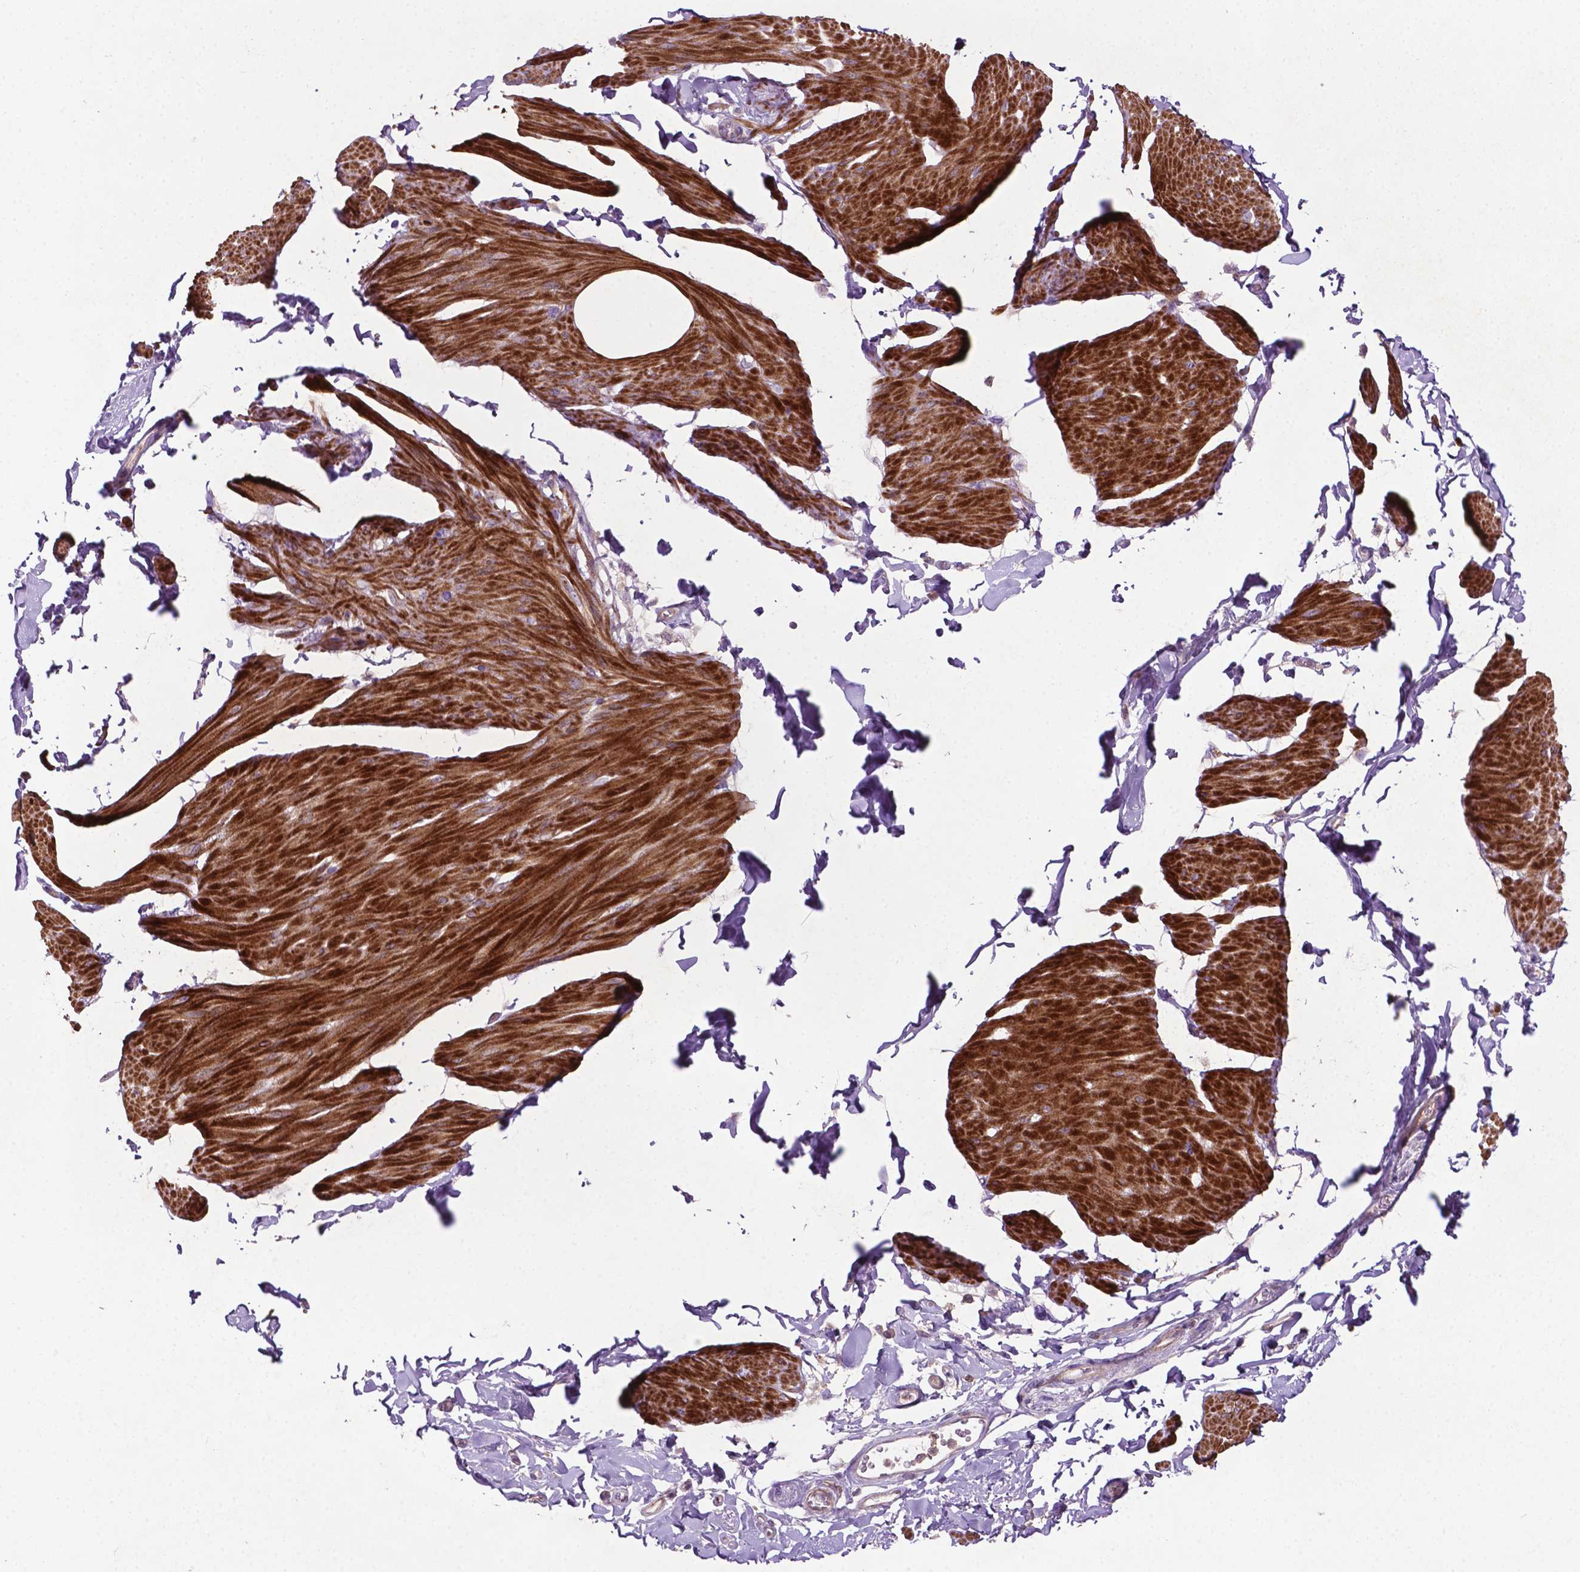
{"staining": {"intensity": "strong", "quantity": ">75%", "location": "cytoplasmic/membranous"}, "tissue": "smooth muscle", "cell_type": "Smooth muscle cells", "image_type": "normal", "snomed": [{"axis": "morphology", "description": "Normal tissue, NOS"}, {"axis": "topography", "description": "Adipose tissue"}, {"axis": "topography", "description": "Smooth muscle"}, {"axis": "topography", "description": "Peripheral nerve tissue"}], "caption": "The immunohistochemical stain shows strong cytoplasmic/membranous positivity in smooth muscle cells of unremarkable smooth muscle.", "gene": "BMP4", "patient": {"sex": "male", "age": 83}}